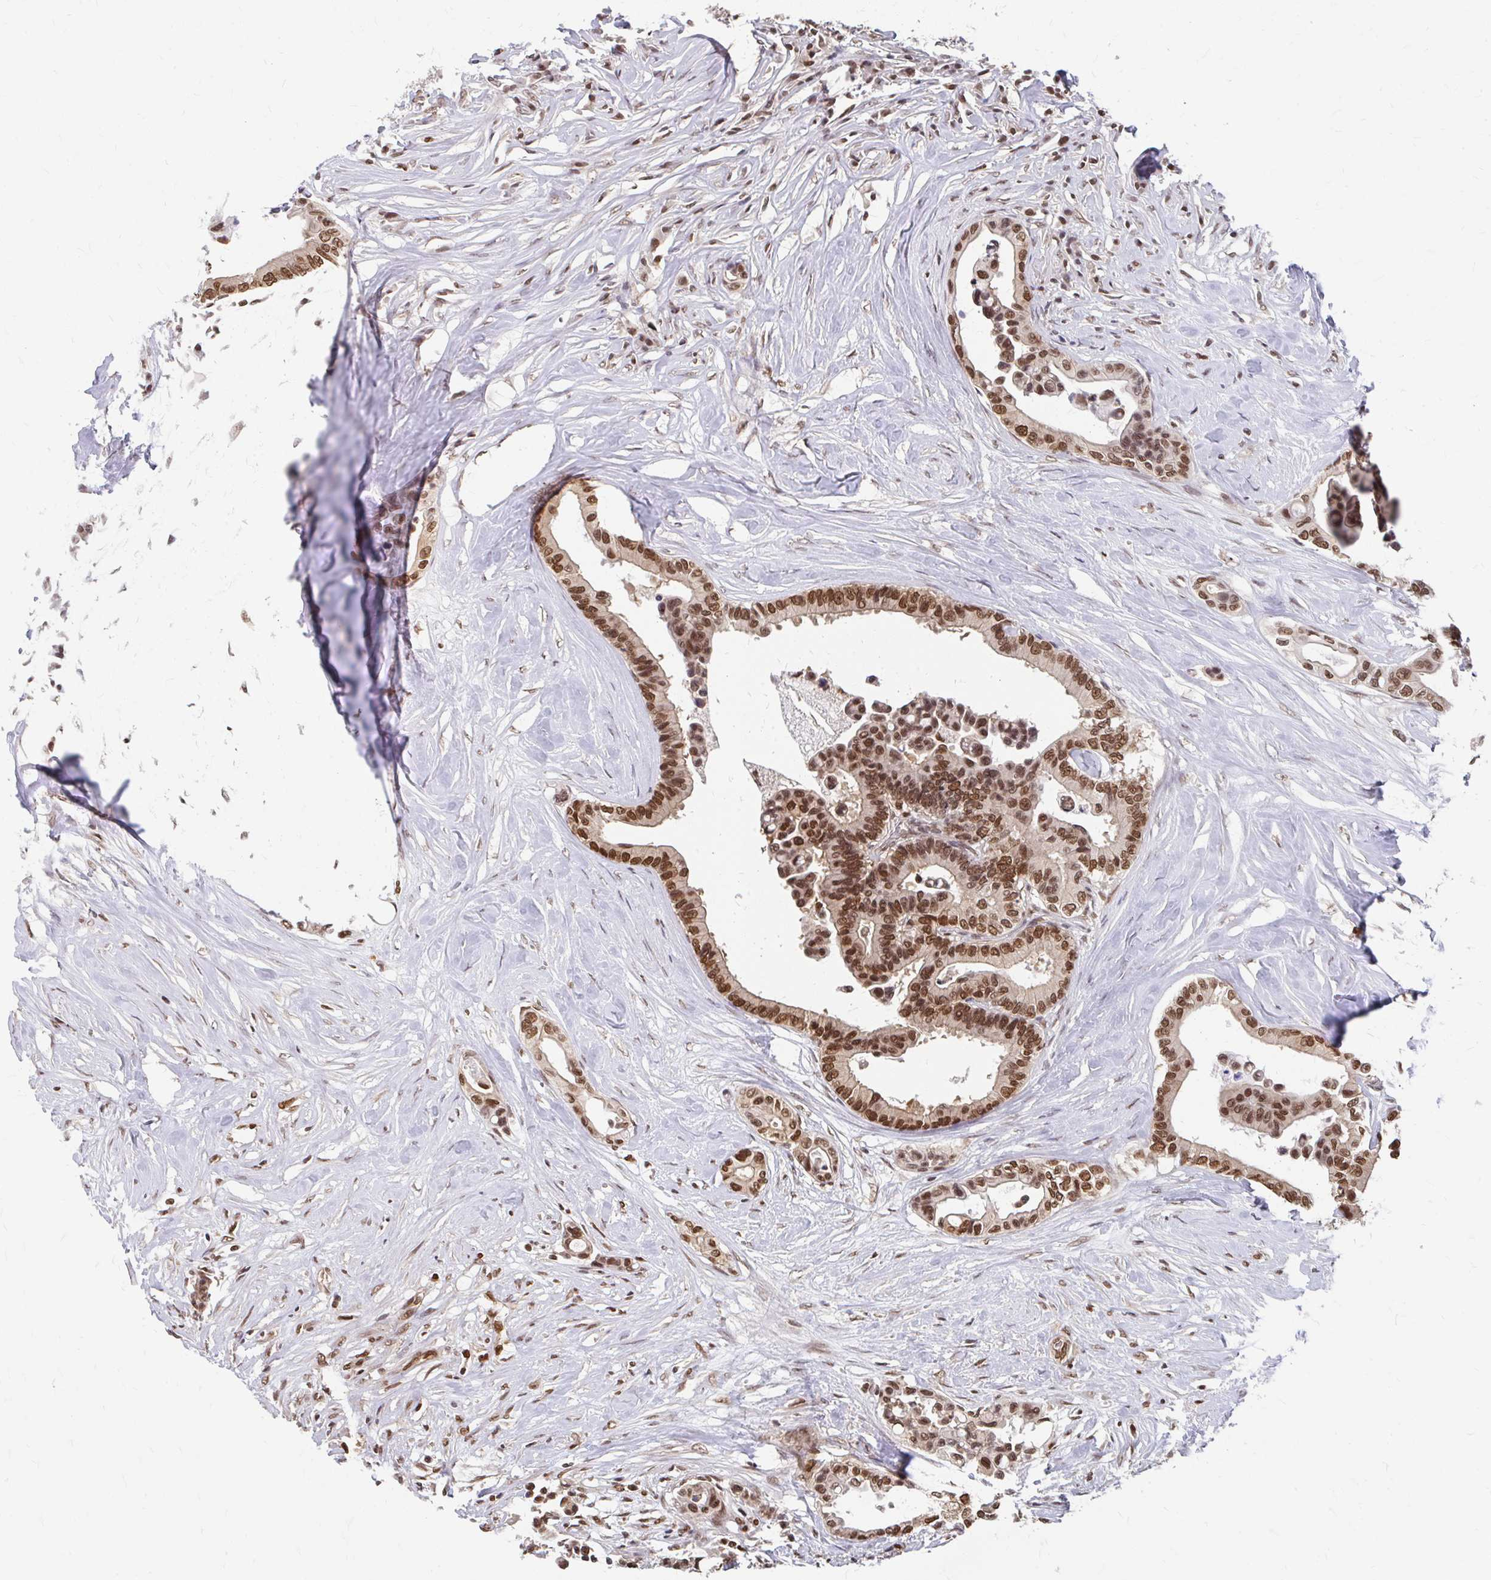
{"staining": {"intensity": "moderate", "quantity": ">75%", "location": "cytoplasmic/membranous,nuclear"}, "tissue": "colorectal cancer", "cell_type": "Tumor cells", "image_type": "cancer", "snomed": [{"axis": "morphology", "description": "Normal tissue, NOS"}, {"axis": "morphology", "description": "Adenocarcinoma, NOS"}, {"axis": "topography", "description": "Colon"}], "caption": "Moderate cytoplasmic/membranous and nuclear protein expression is appreciated in about >75% of tumor cells in colorectal adenocarcinoma.", "gene": "XPO1", "patient": {"sex": "male", "age": 82}}